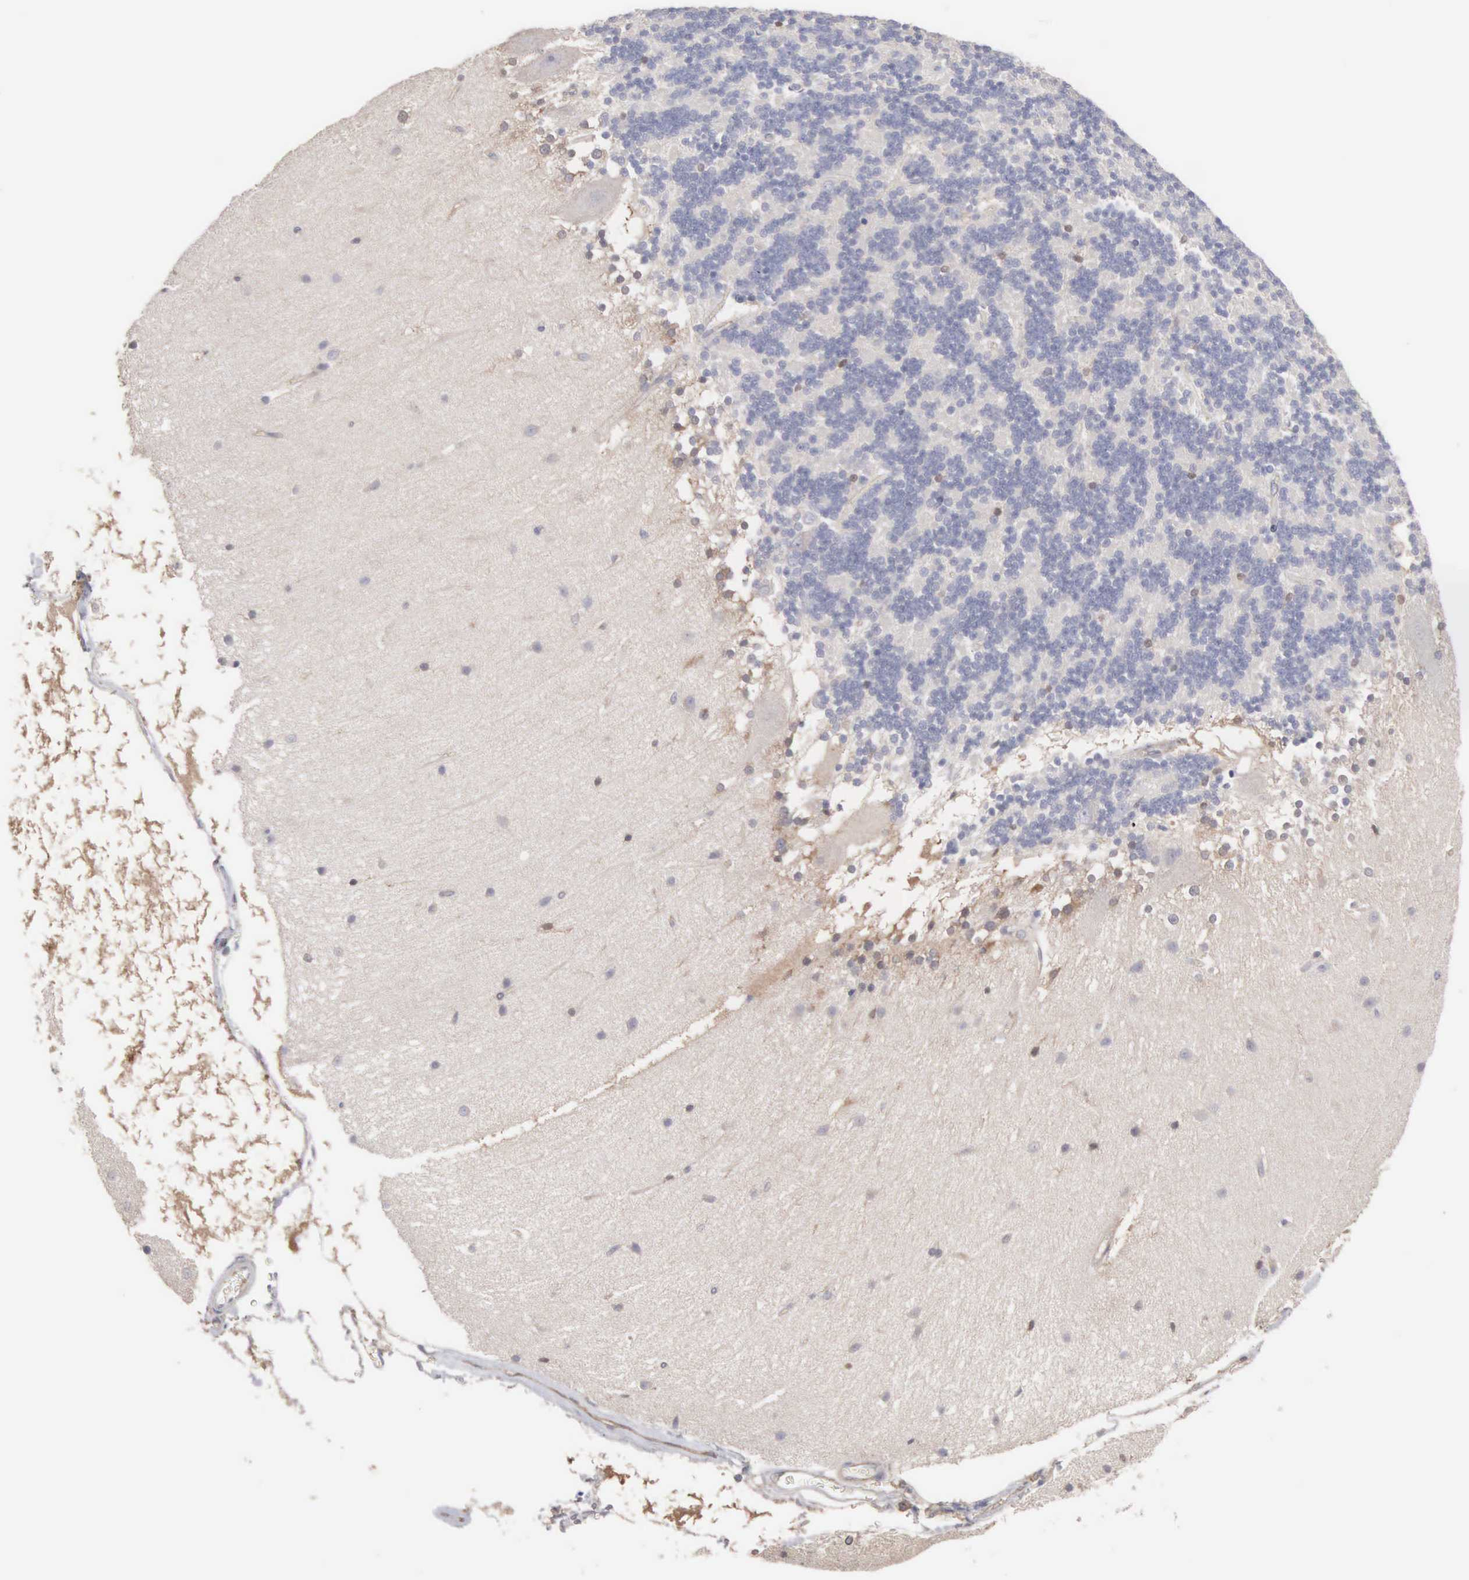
{"staining": {"intensity": "negative", "quantity": "none", "location": "none"}, "tissue": "cerebellum", "cell_type": "Cells in granular layer", "image_type": "normal", "snomed": [{"axis": "morphology", "description": "Normal tissue, NOS"}, {"axis": "topography", "description": "Cerebellum"}], "caption": "IHC image of benign cerebellum stained for a protein (brown), which reveals no positivity in cells in granular layer. The staining was performed using DAB (3,3'-diaminobenzidine) to visualize the protein expression in brown, while the nuclei were stained in blue with hematoxylin (Magnification: 20x).", "gene": "MTHFD1", "patient": {"sex": "female", "age": 54}}